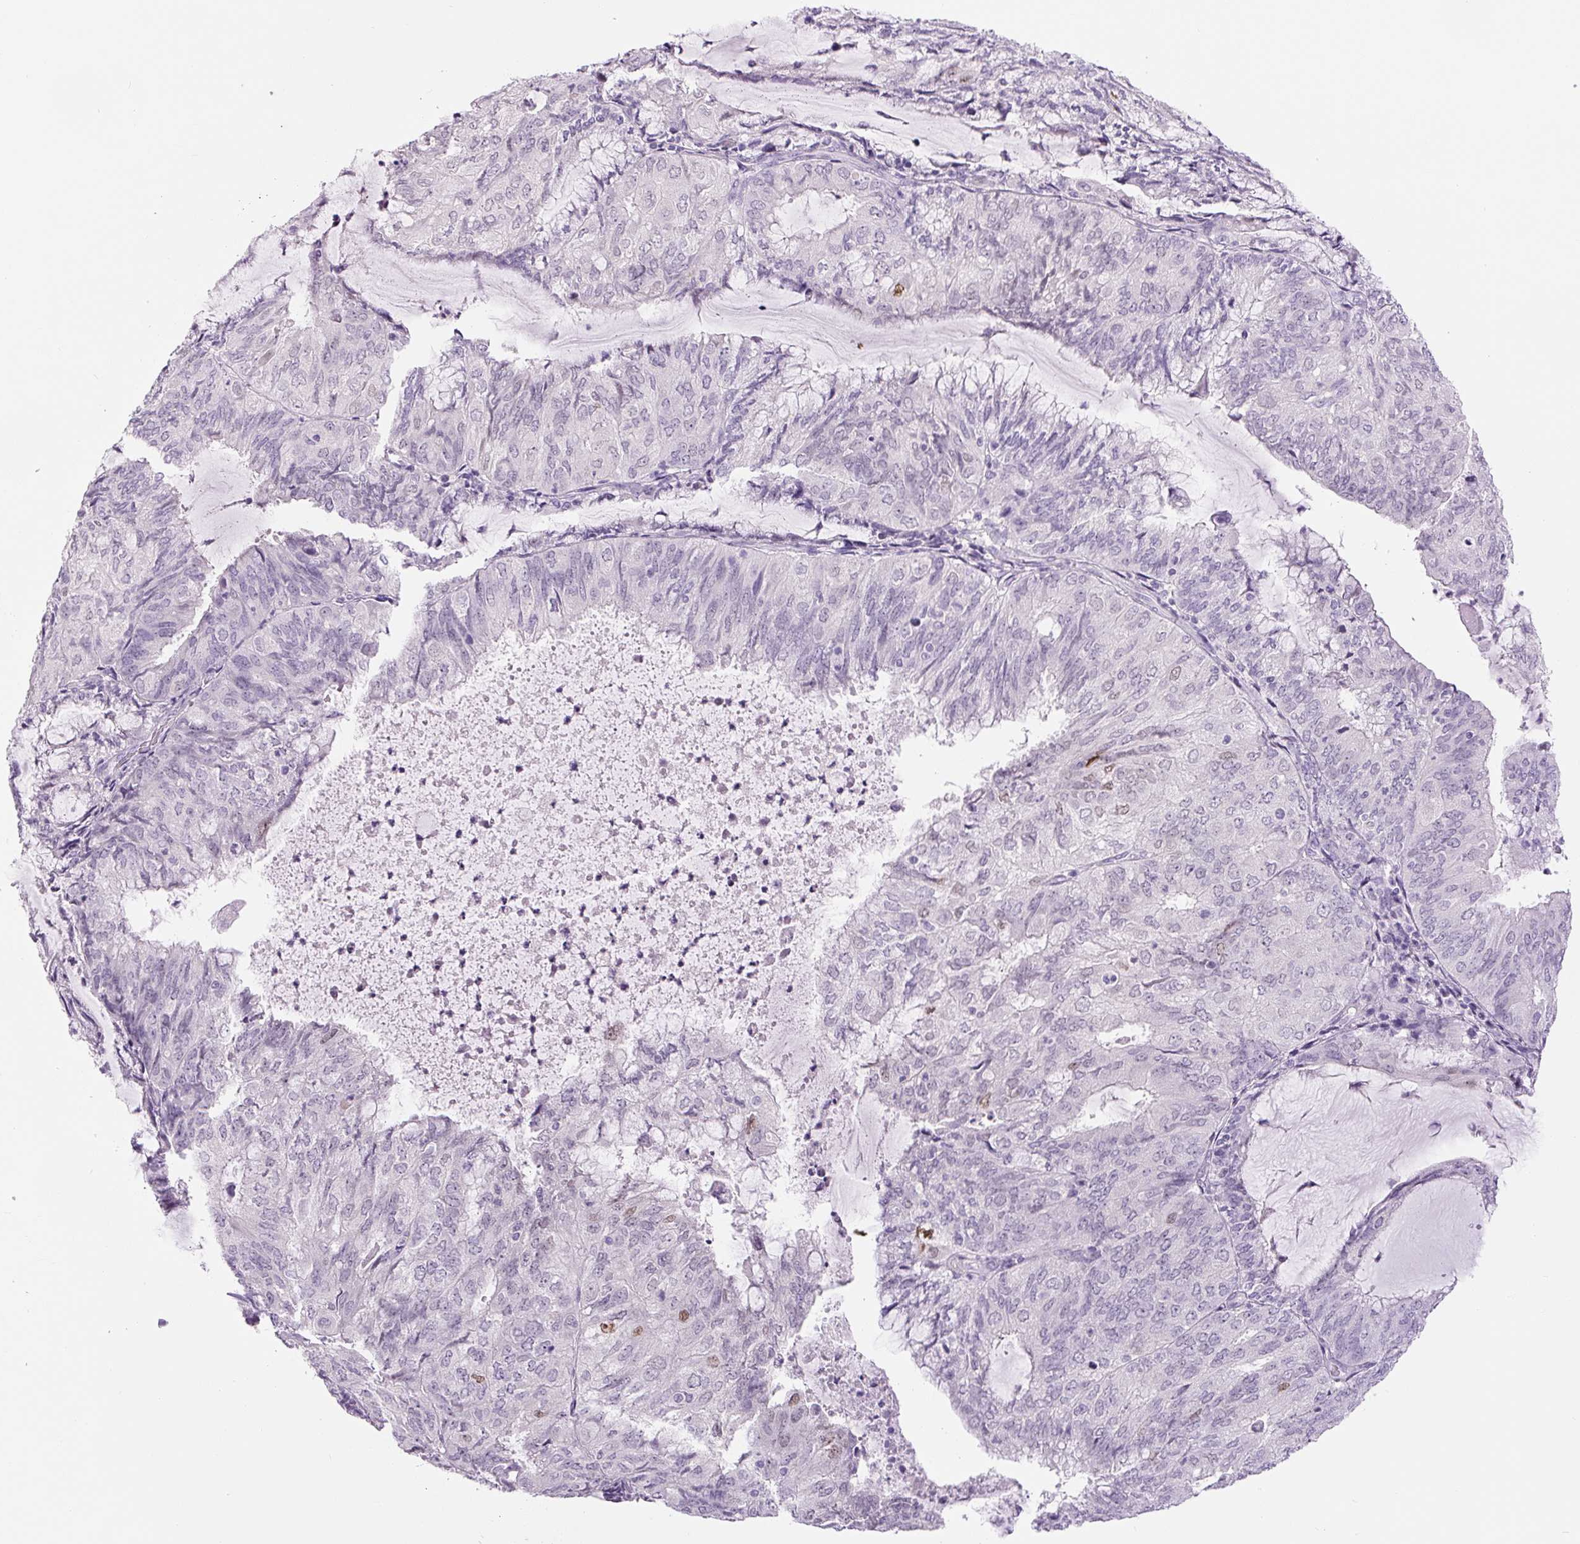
{"staining": {"intensity": "moderate", "quantity": "<25%", "location": "nuclear"}, "tissue": "endometrial cancer", "cell_type": "Tumor cells", "image_type": "cancer", "snomed": [{"axis": "morphology", "description": "Adenocarcinoma, NOS"}, {"axis": "topography", "description": "Endometrium"}], "caption": "Immunohistochemistry histopathology image of neoplastic tissue: human adenocarcinoma (endometrial) stained using immunohistochemistry (IHC) displays low levels of moderate protein expression localized specifically in the nuclear of tumor cells, appearing as a nuclear brown color.", "gene": "SIX1", "patient": {"sex": "female", "age": 81}}